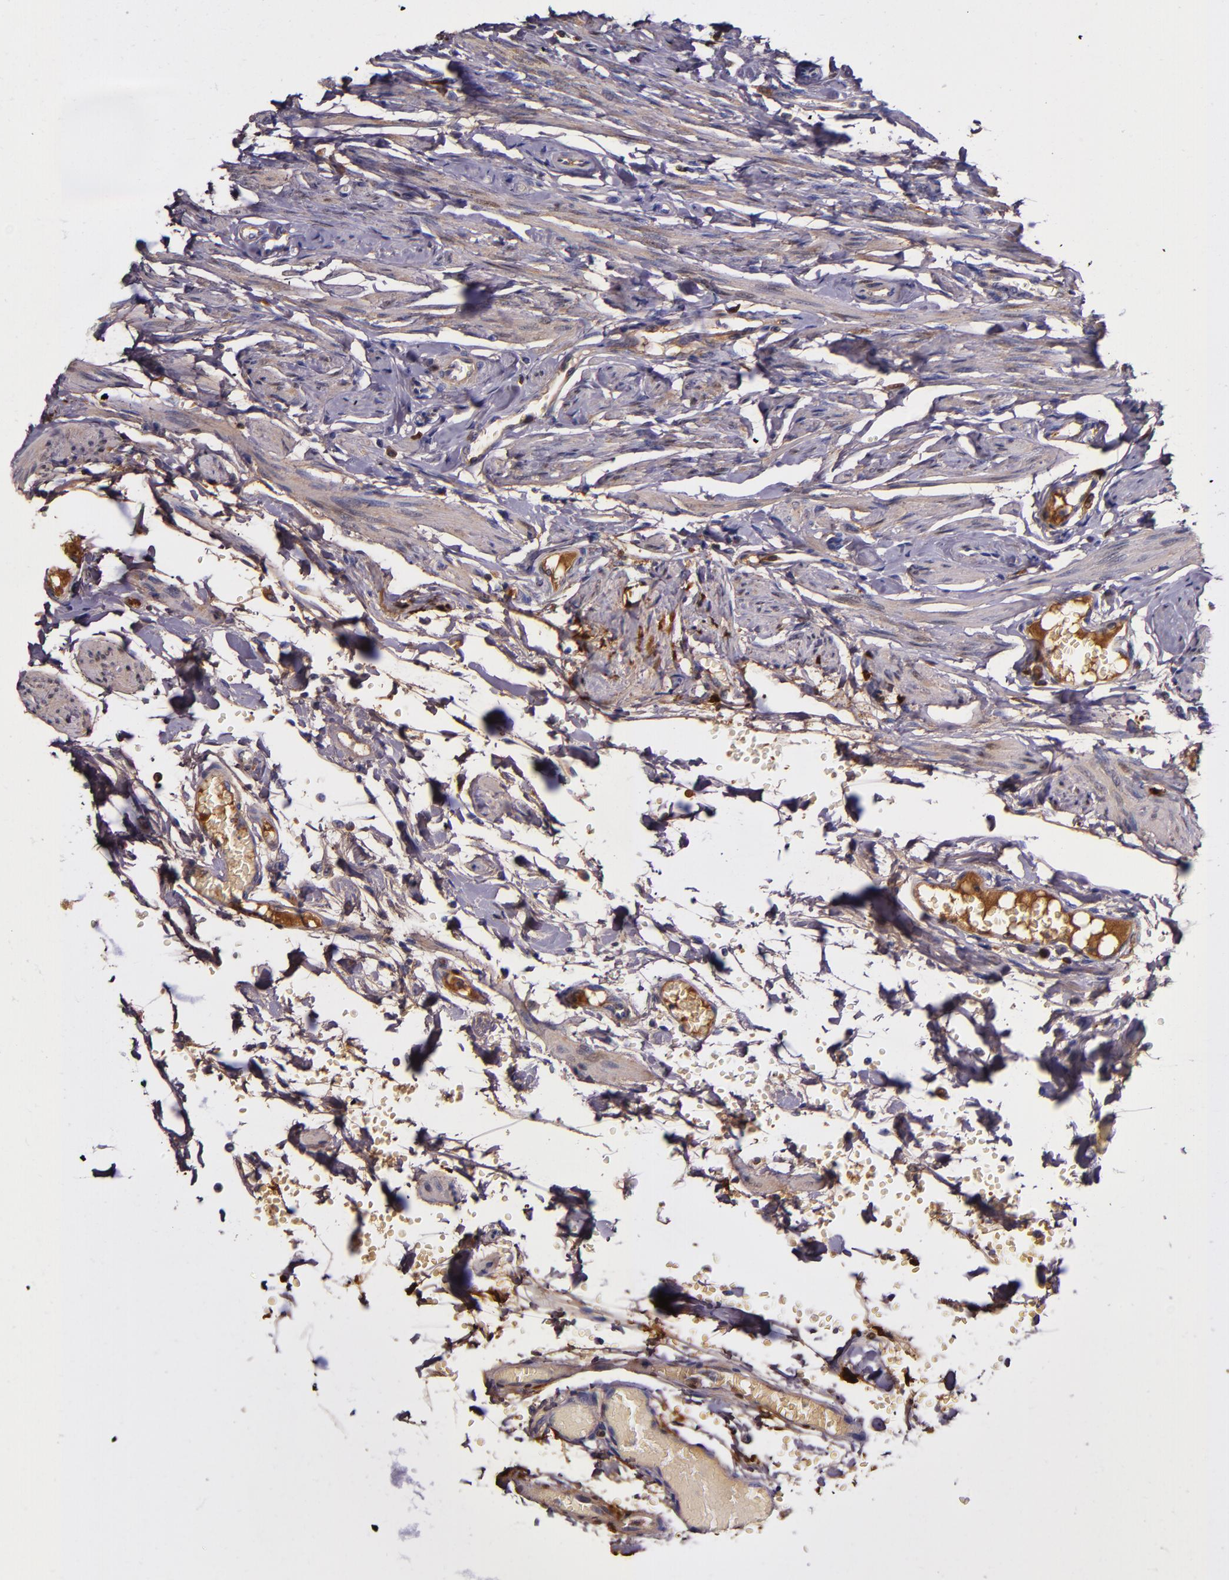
{"staining": {"intensity": "negative", "quantity": "none", "location": "none"}, "tissue": "fallopian tube", "cell_type": "Glandular cells", "image_type": "normal", "snomed": [{"axis": "morphology", "description": "Normal tissue, NOS"}, {"axis": "topography", "description": "Fallopian tube"}, {"axis": "topography", "description": "Ovary"}], "caption": "A micrograph of human fallopian tube is negative for staining in glandular cells. Brightfield microscopy of immunohistochemistry stained with DAB (brown) and hematoxylin (blue), captured at high magnification.", "gene": "CLEC3B", "patient": {"sex": "female", "age": 69}}